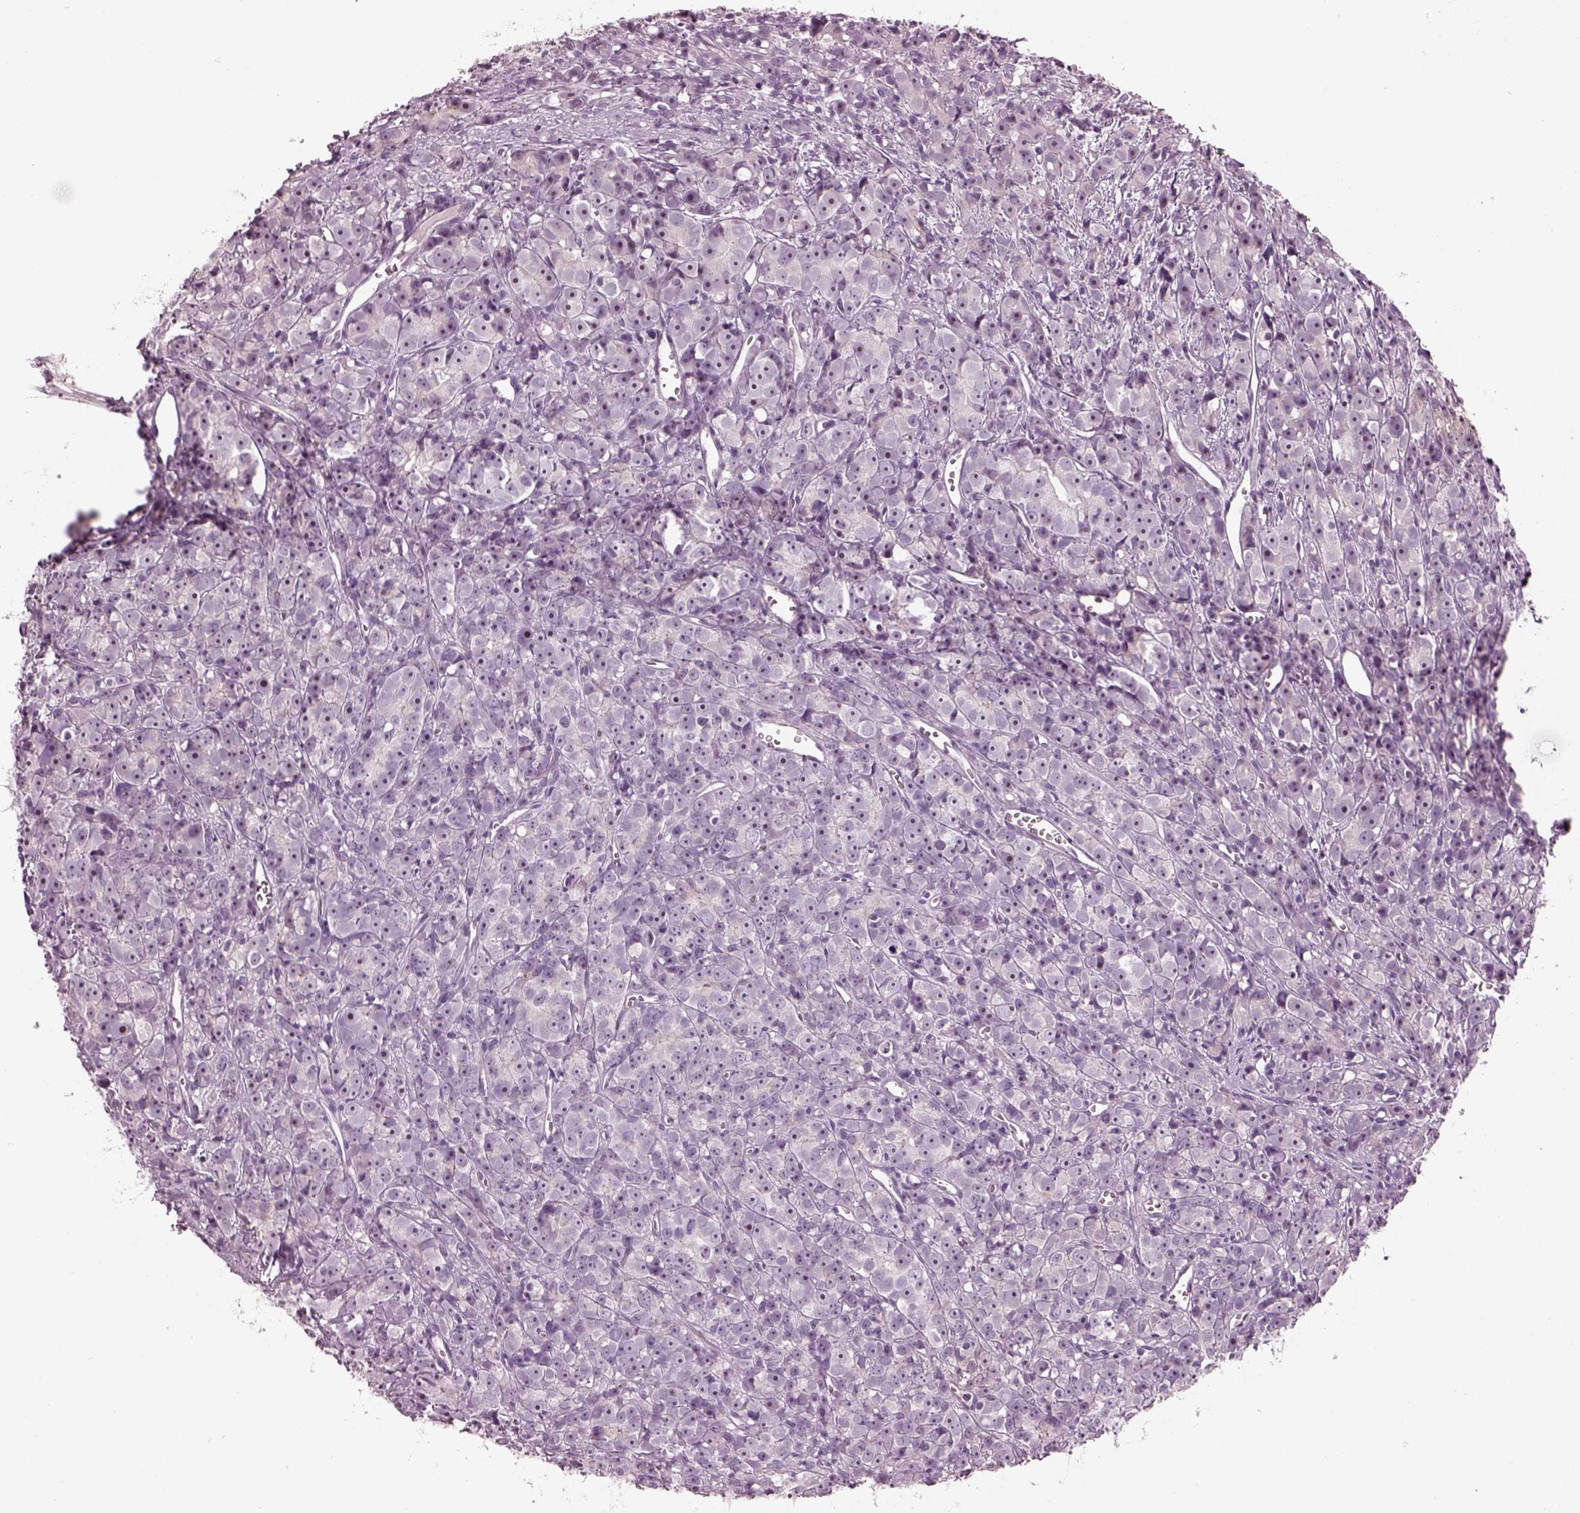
{"staining": {"intensity": "negative", "quantity": "none", "location": "none"}, "tissue": "prostate cancer", "cell_type": "Tumor cells", "image_type": "cancer", "snomed": [{"axis": "morphology", "description": "Adenocarcinoma, High grade"}, {"axis": "topography", "description": "Prostate"}], "caption": "Adenocarcinoma (high-grade) (prostate) was stained to show a protein in brown. There is no significant expression in tumor cells.", "gene": "CACNG4", "patient": {"sex": "male", "age": 77}}